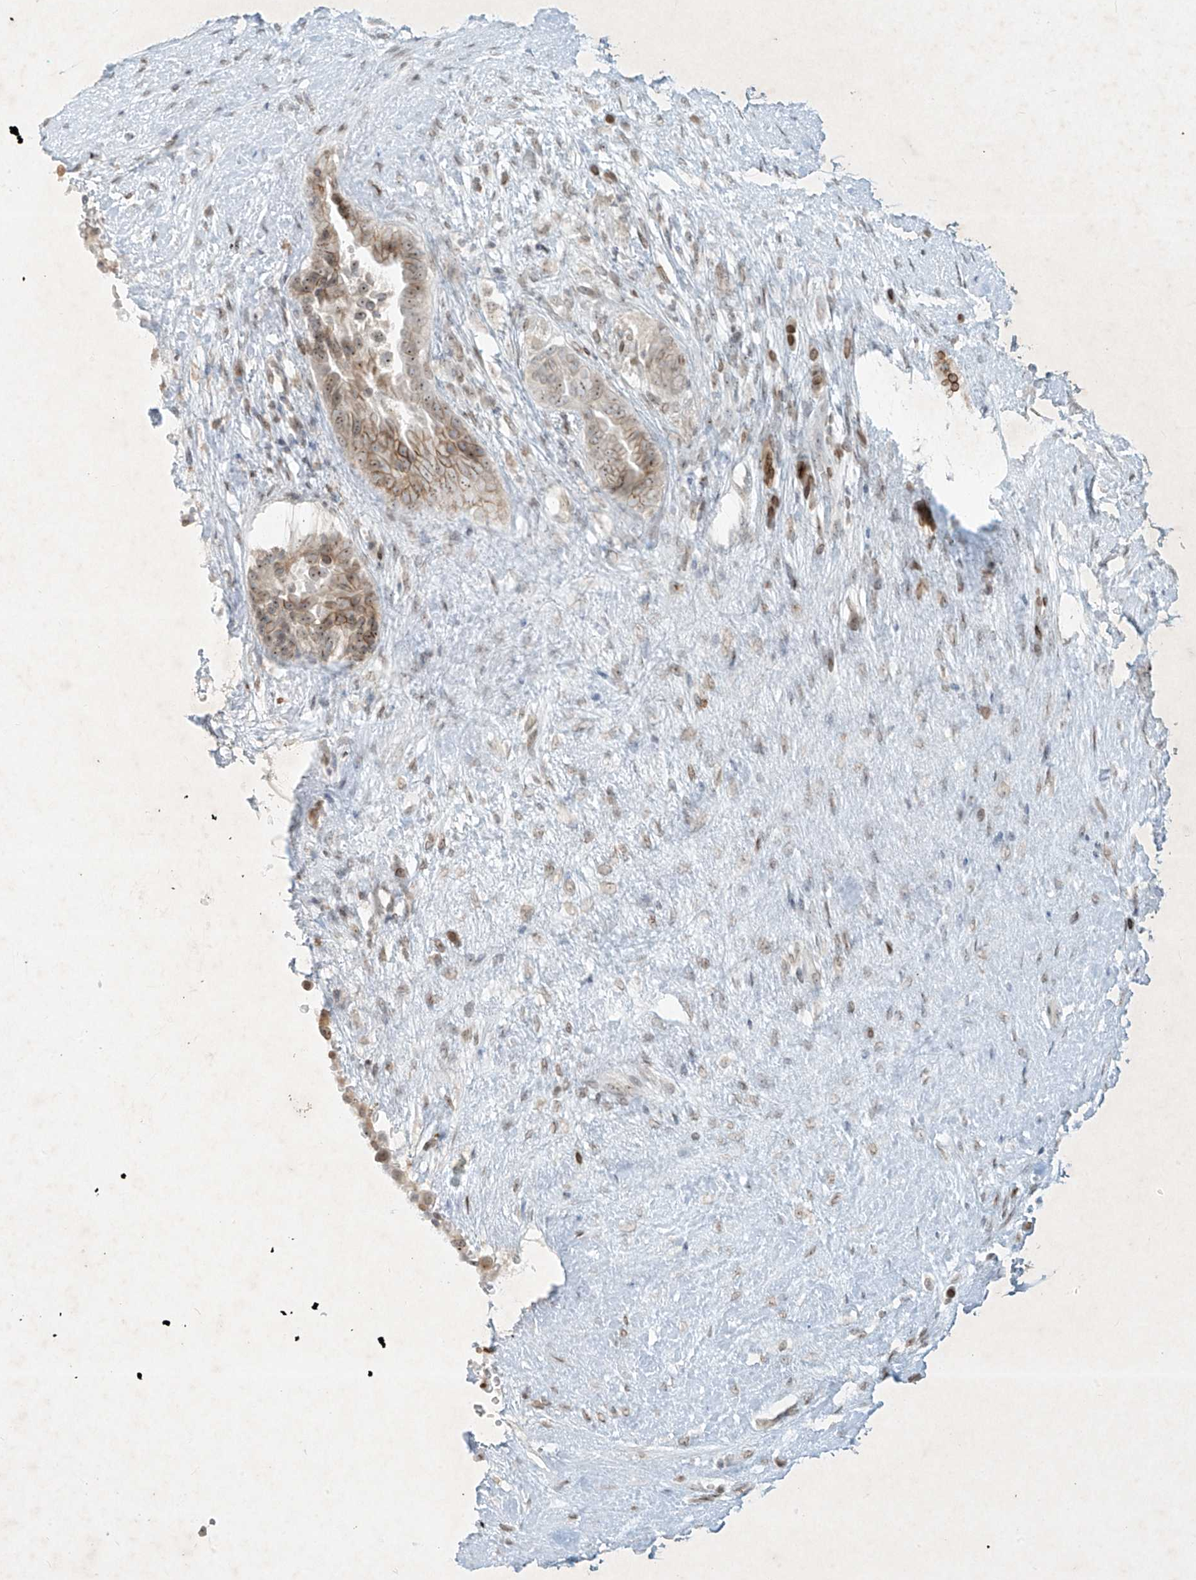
{"staining": {"intensity": "moderate", "quantity": ">75%", "location": "cytoplasmic/membranous,nuclear"}, "tissue": "pancreatic cancer", "cell_type": "Tumor cells", "image_type": "cancer", "snomed": [{"axis": "morphology", "description": "Adenocarcinoma, NOS"}, {"axis": "topography", "description": "Pancreas"}], "caption": "Immunohistochemical staining of pancreatic cancer demonstrates medium levels of moderate cytoplasmic/membranous and nuclear protein positivity in about >75% of tumor cells. The protein is stained brown, and the nuclei are stained in blue (DAB IHC with brightfield microscopy, high magnification).", "gene": "SAMD15", "patient": {"sex": "male", "age": 63}}